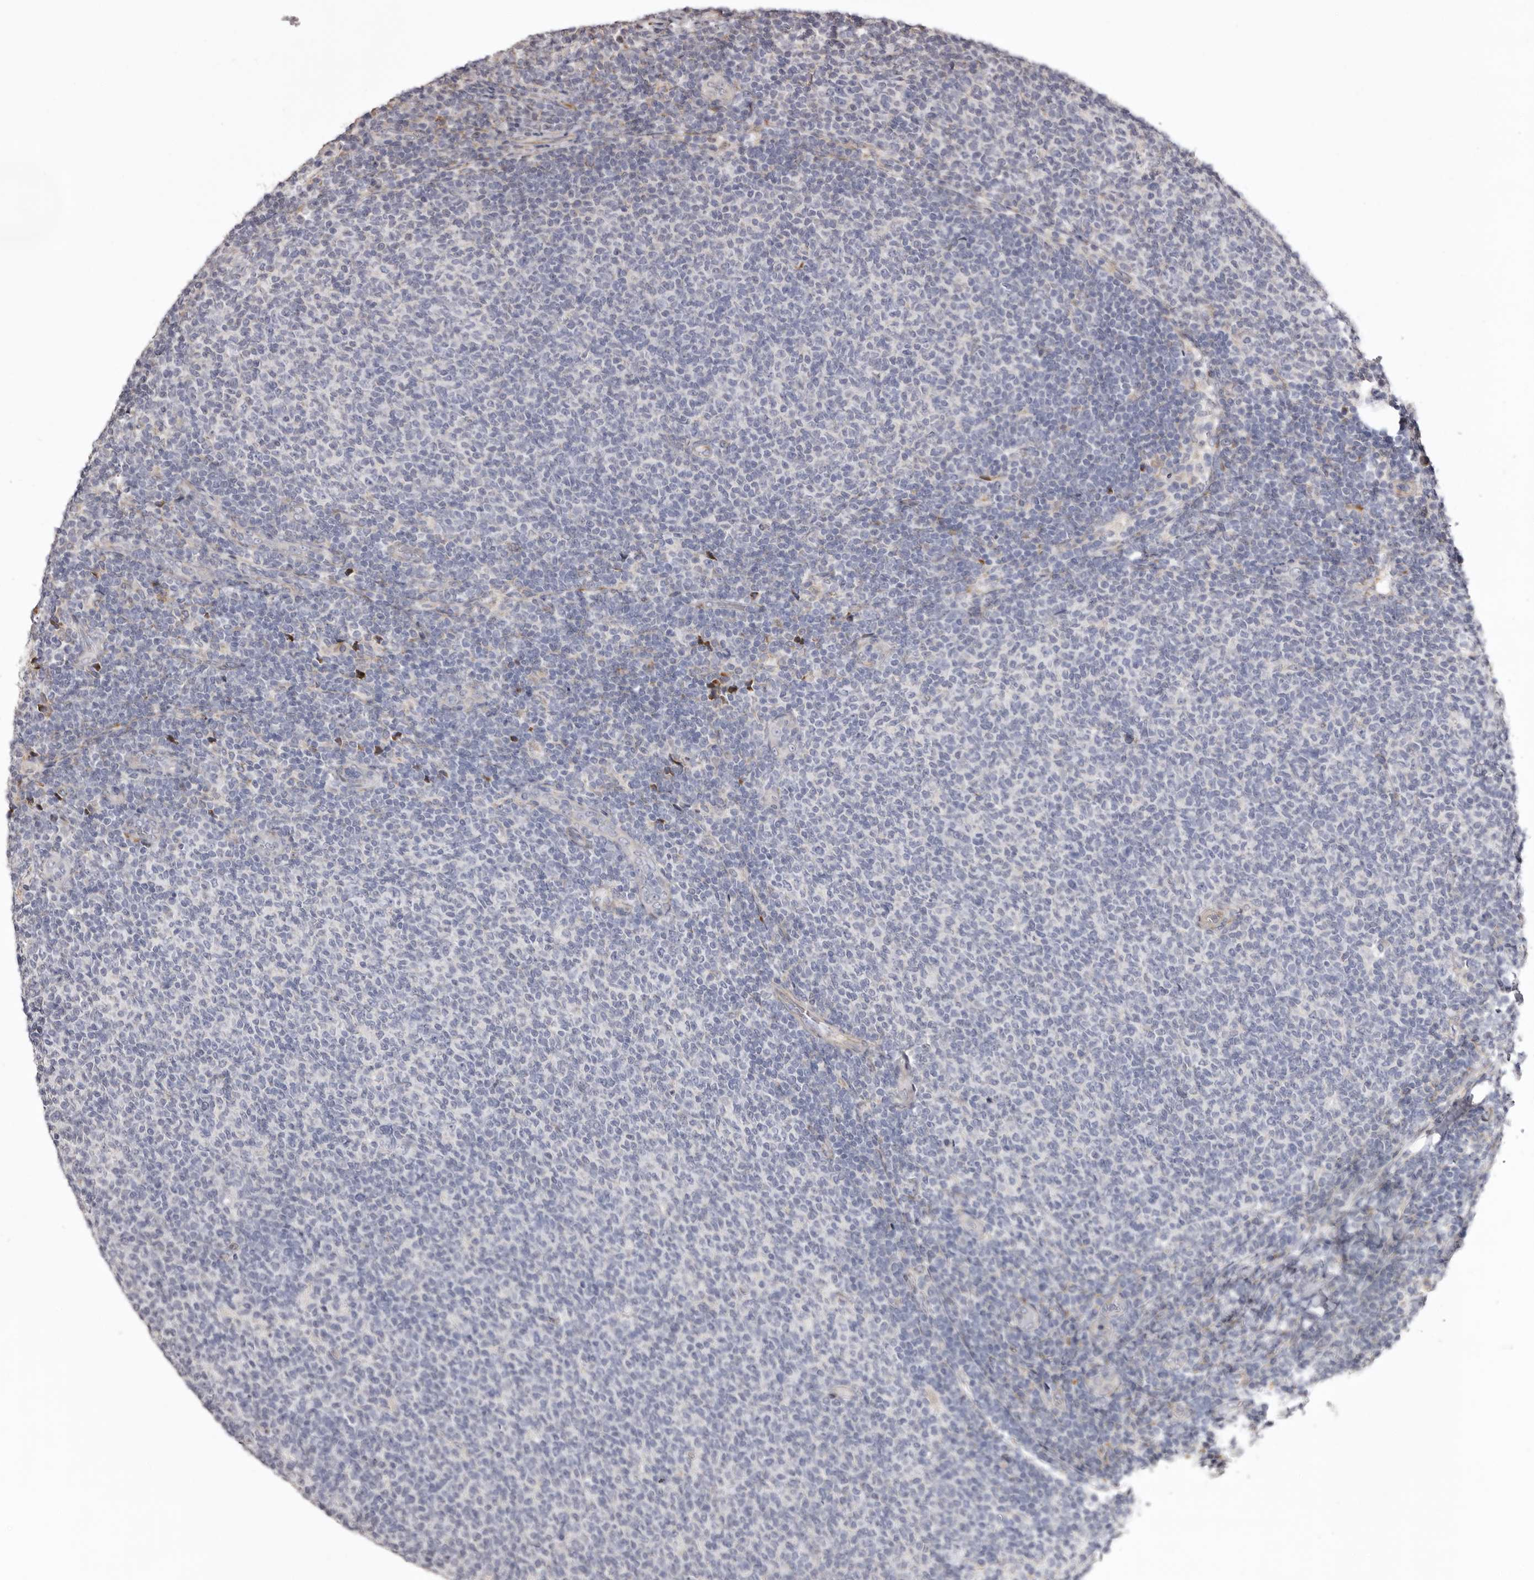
{"staining": {"intensity": "negative", "quantity": "none", "location": "none"}, "tissue": "lymphoma", "cell_type": "Tumor cells", "image_type": "cancer", "snomed": [{"axis": "morphology", "description": "Malignant lymphoma, non-Hodgkin's type, Low grade"}, {"axis": "topography", "description": "Lymph node"}], "caption": "Human malignant lymphoma, non-Hodgkin's type (low-grade) stained for a protein using IHC exhibits no expression in tumor cells.", "gene": "PIGX", "patient": {"sex": "male", "age": 66}}